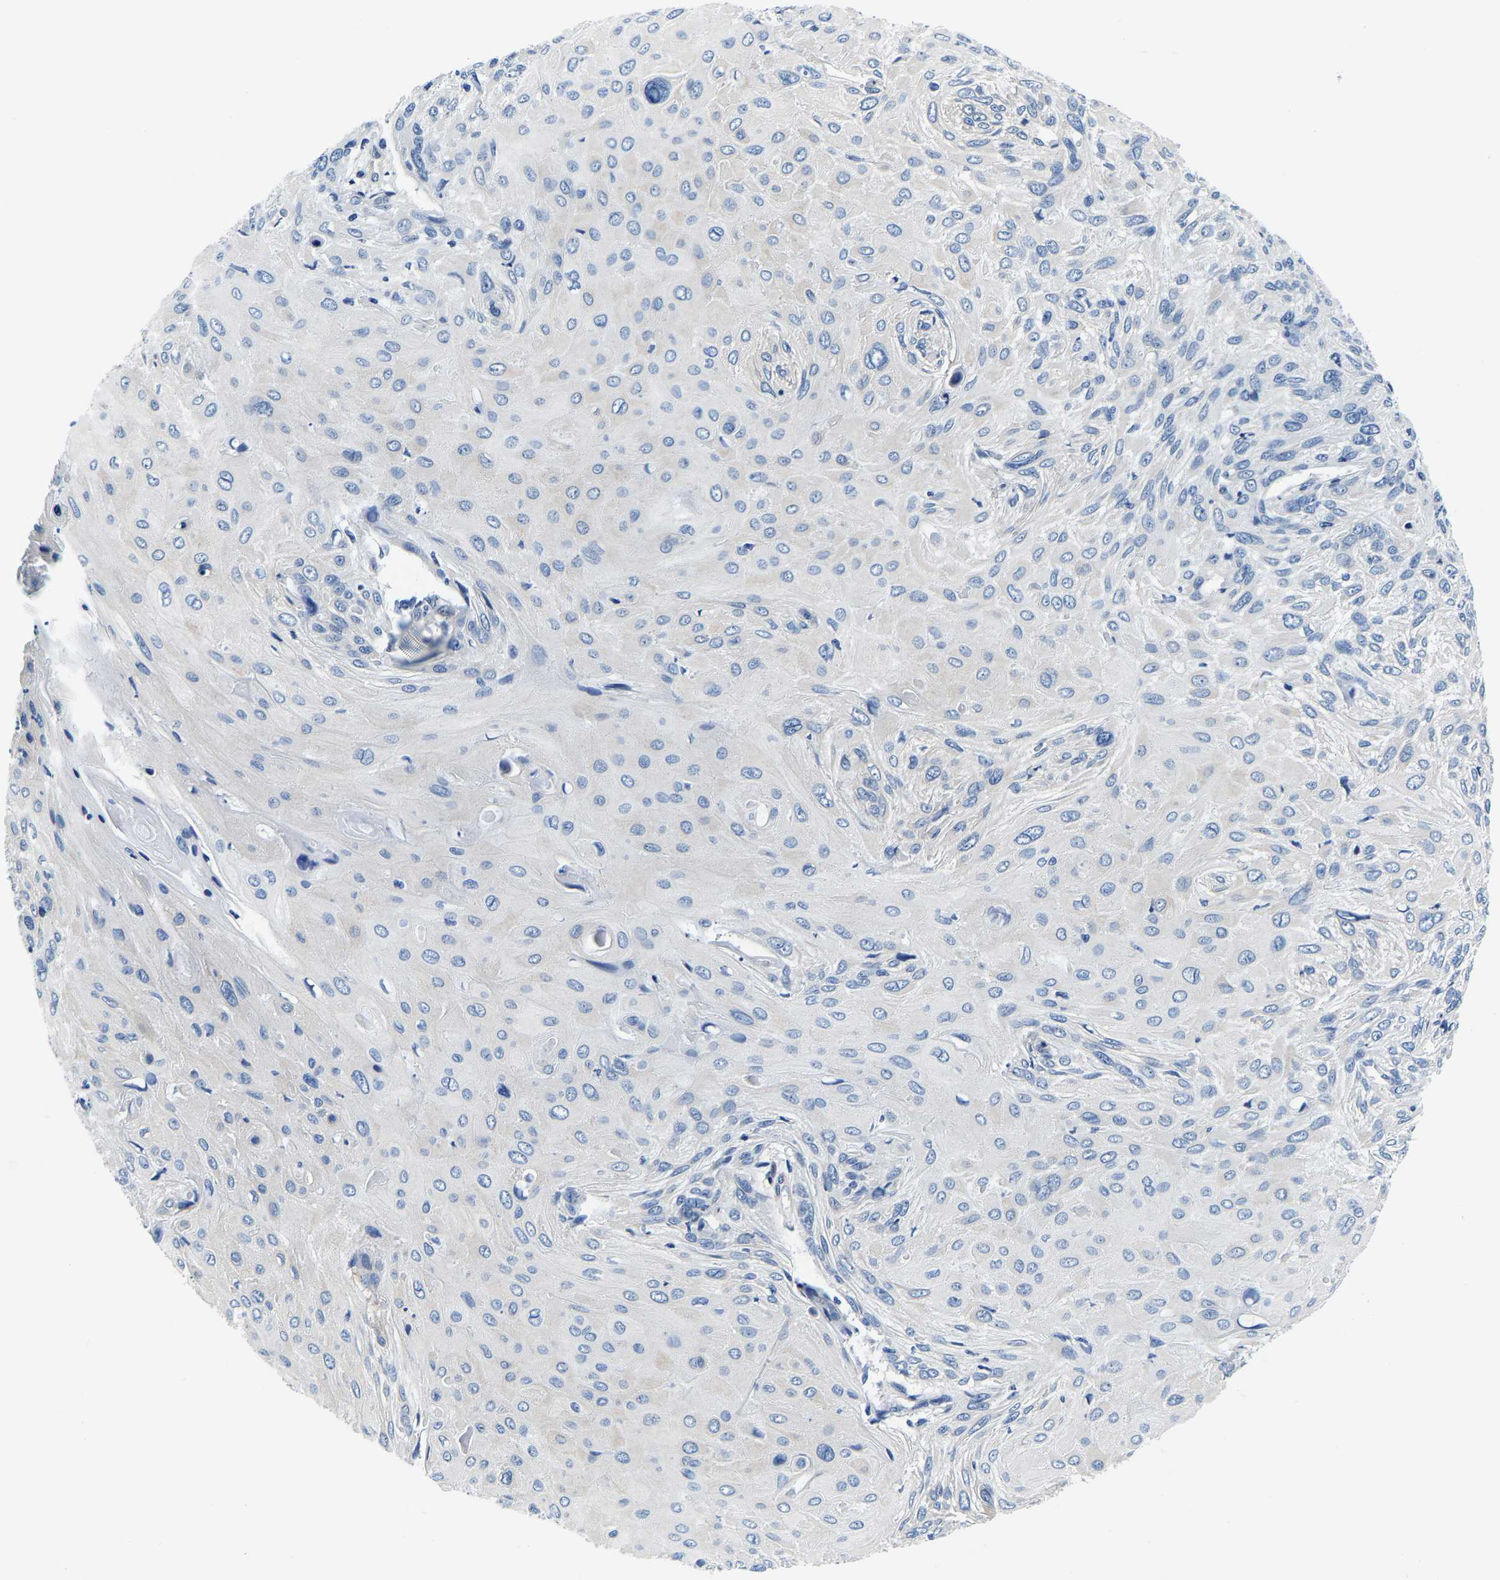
{"staining": {"intensity": "negative", "quantity": "none", "location": "none"}, "tissue": "cervical cancer", "cell_type": "Tumor cells", "image_type": "cancer", "snomed": [{"axis": "morphology", "description": "Squamous cell carcinoma, NOS"}, {"axis": "topography", "description": "Cervix"}], "caption": "DAB immunohistochemical staining of human cervical cancer reveals no significant positivity in tumor cells.", "gene": "ACO1", "patient": {"sex": "female", "age": 51}}